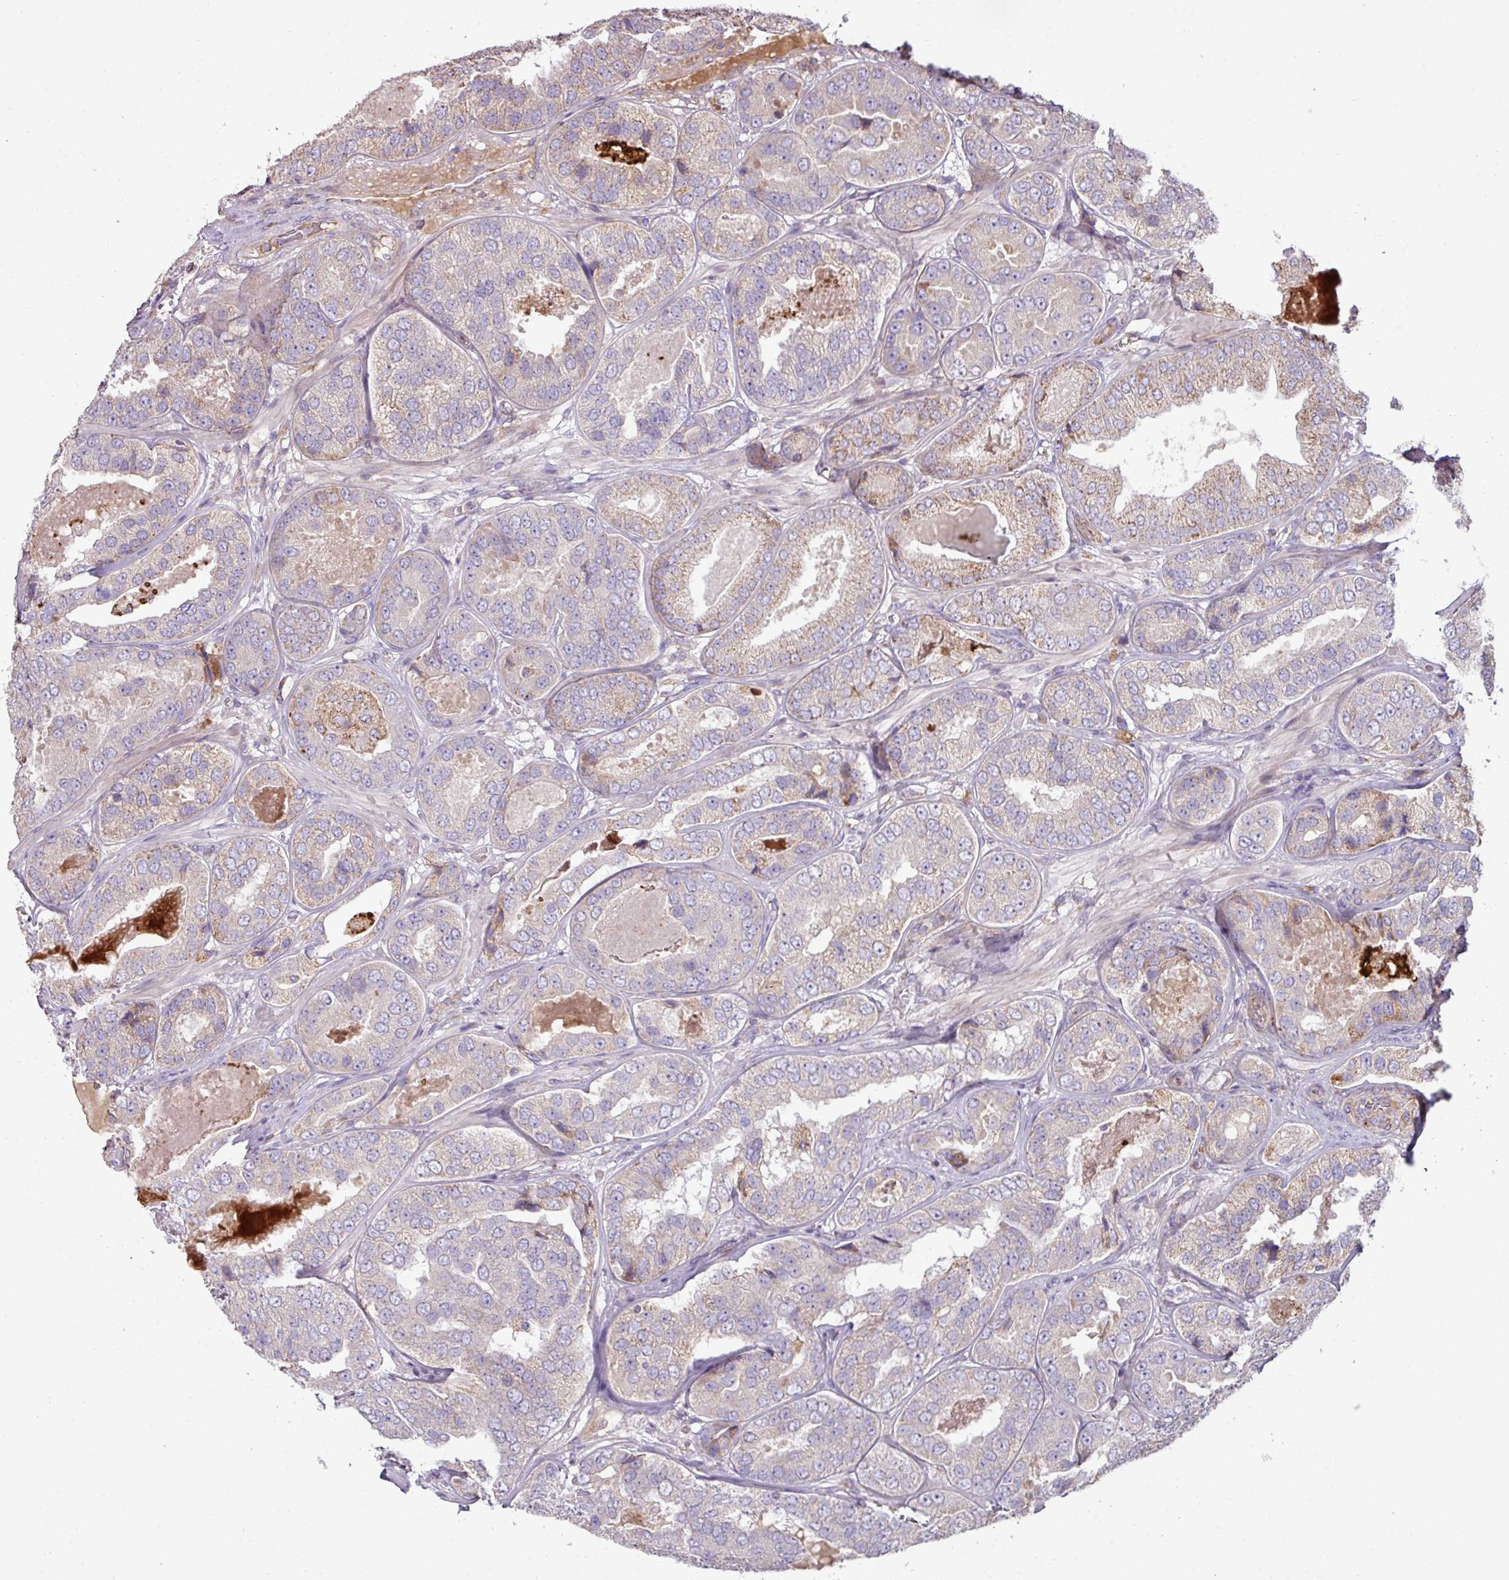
{"staining": {"intensity": "moderate", "quantity": "<25%", "location": "cytoplasmic/membranous"}, "tissue": "prostate cancer", "cell_type": "Tumor cells", "image_type": "cancer", "snomed": [{"axis": "morphology", "description": "Adenocarcinoma, High grade"}, {"axis": "topography", "description": "Prostate"}], "caption": "Moderate cytoplasmic/membranous staining for a protein is appreciated in approximately <25% of tumor cells of prostate cancer using immunohistochemistry.", "gene": "SQOR", "patient": {"sex": "male", "age": 63}}